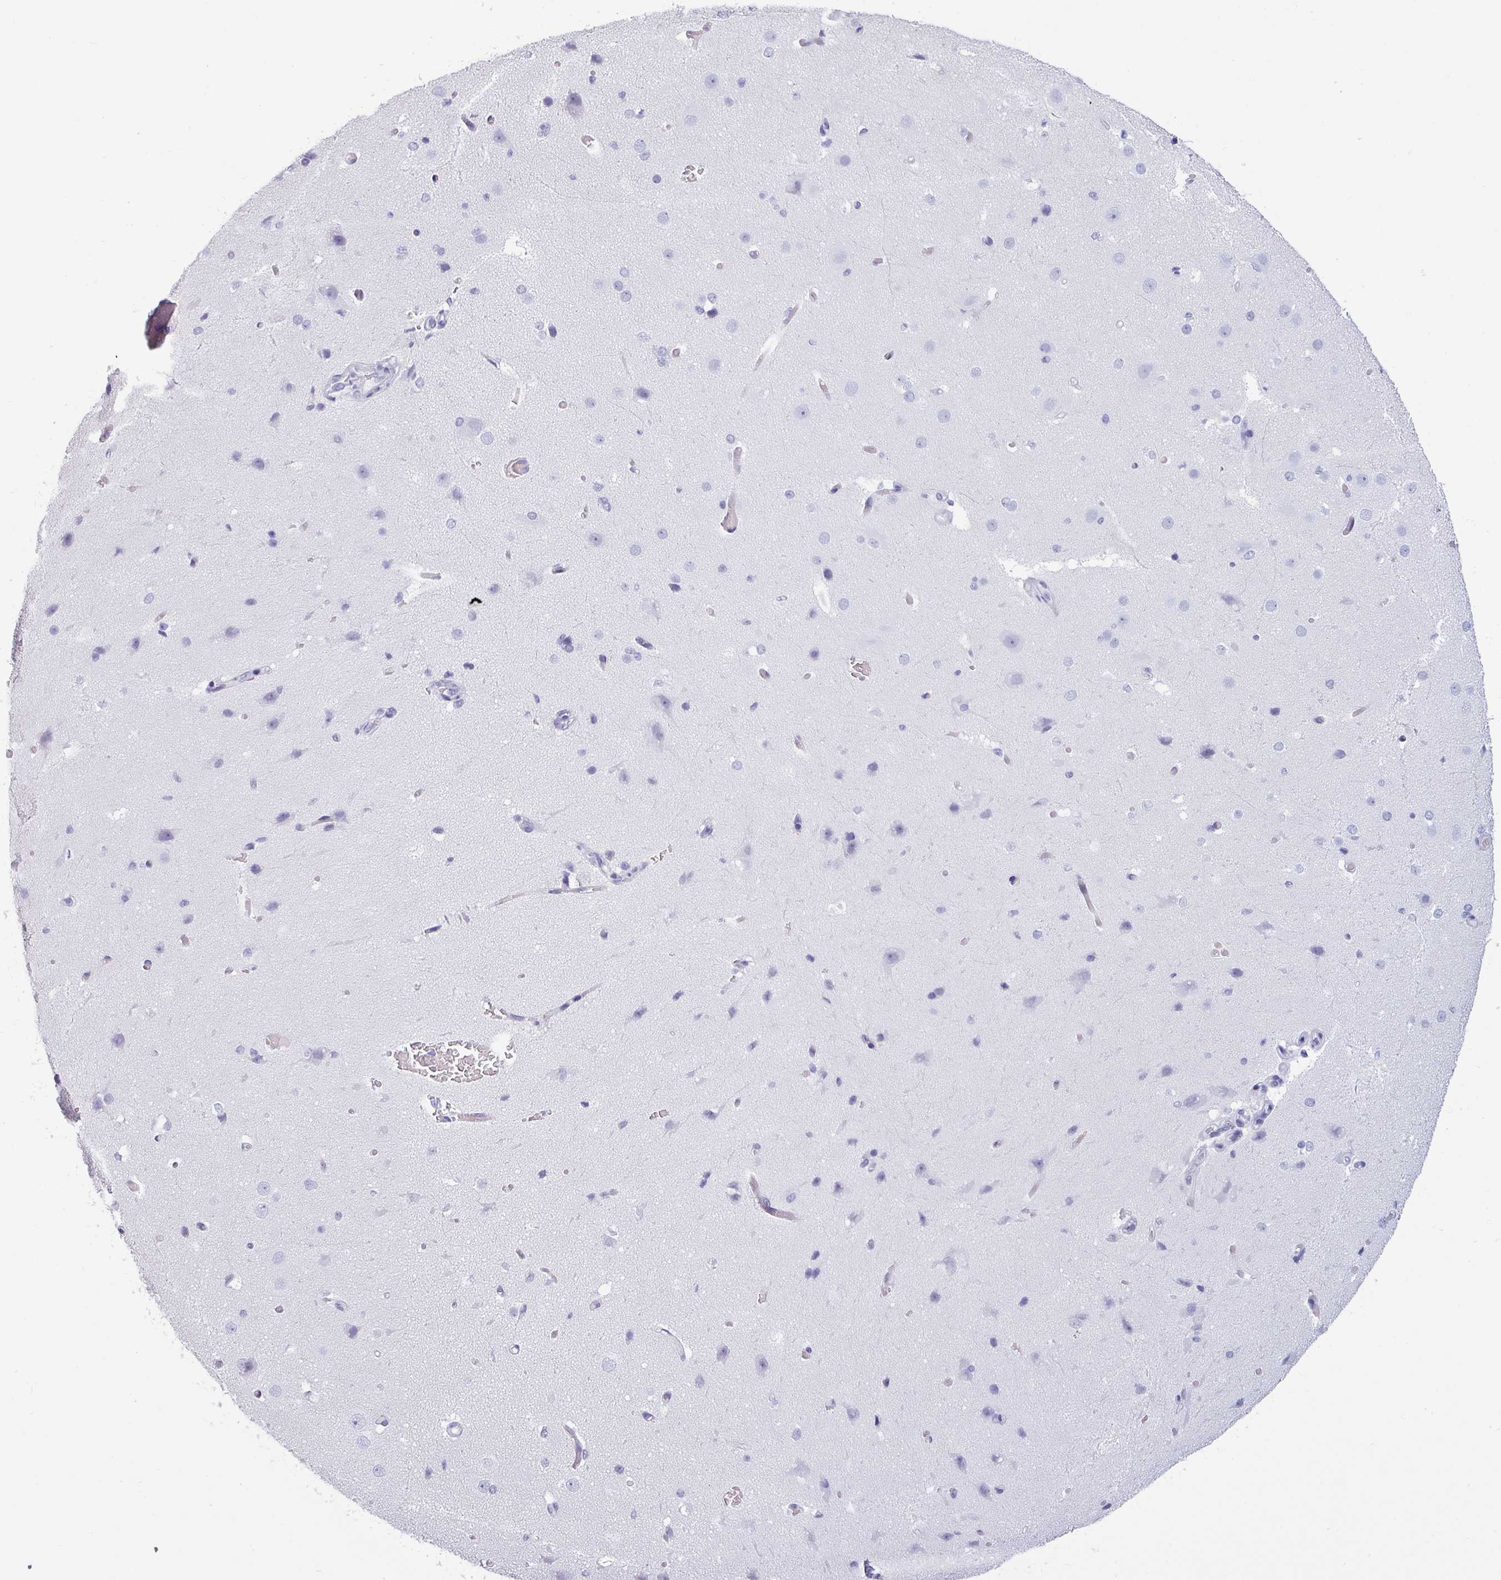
{"staining": {"intensity": "negative", "quantity": "none", "location": "none"}, "tissue": "cerebral cortex", "cell_type": "Endothelial cells", "image_type": "normal", "snomed": [{"axis": "morphology", "description": "Normal tissue, NOS"}, {"axis": "morphology", "description": "Inflammation, NOS"}, {"axis": "topography", "description": "Cerebral cortex"}], "caption": "A histopathology image of cerebral cortex stained for a protein demonstrates no brown staining in endothelial cells.", "gene": "CRYBB2", "patient": {"sex": "male", "age": 6}}